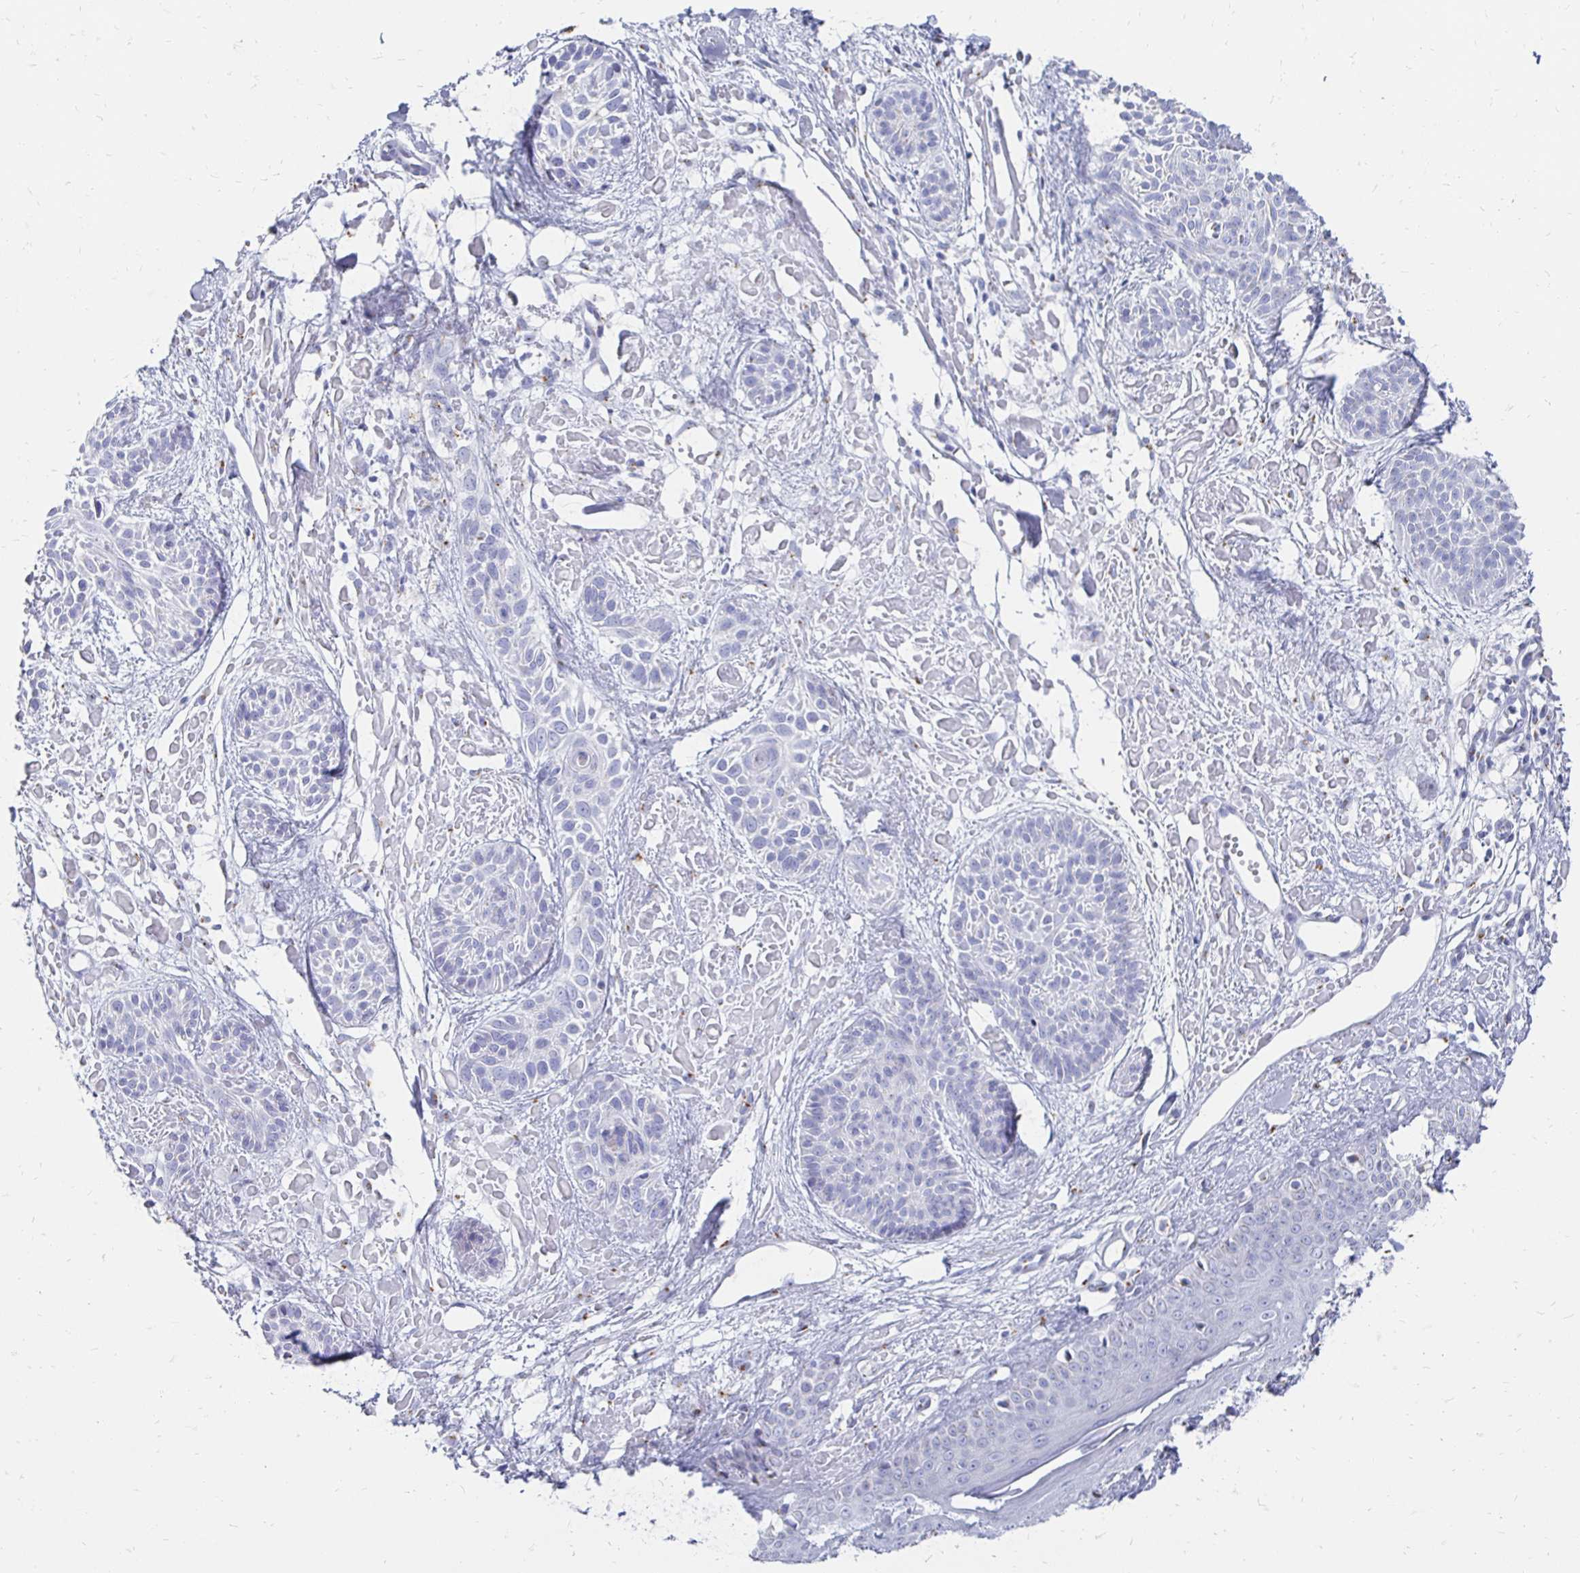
{"staining": {"intensity": "negative", "quantity": "none", "location": "none"}, "tissue": "skin cancer", "cell_type": "Tumor cells", "image_type": "cancer", "snomed": [{"axis": "morphology", "description": "Basal cell carcinoma"}, {"axis": "topography", "description": "Skin"}], "caption": "IHC histopathology image of human skin cancer (basal cell carcinoma) stained for a protein (brown), which exhibits no staining in tumor cells.", "gene": "PAGE4", "patient": {"sex": "female", "age": 78}}